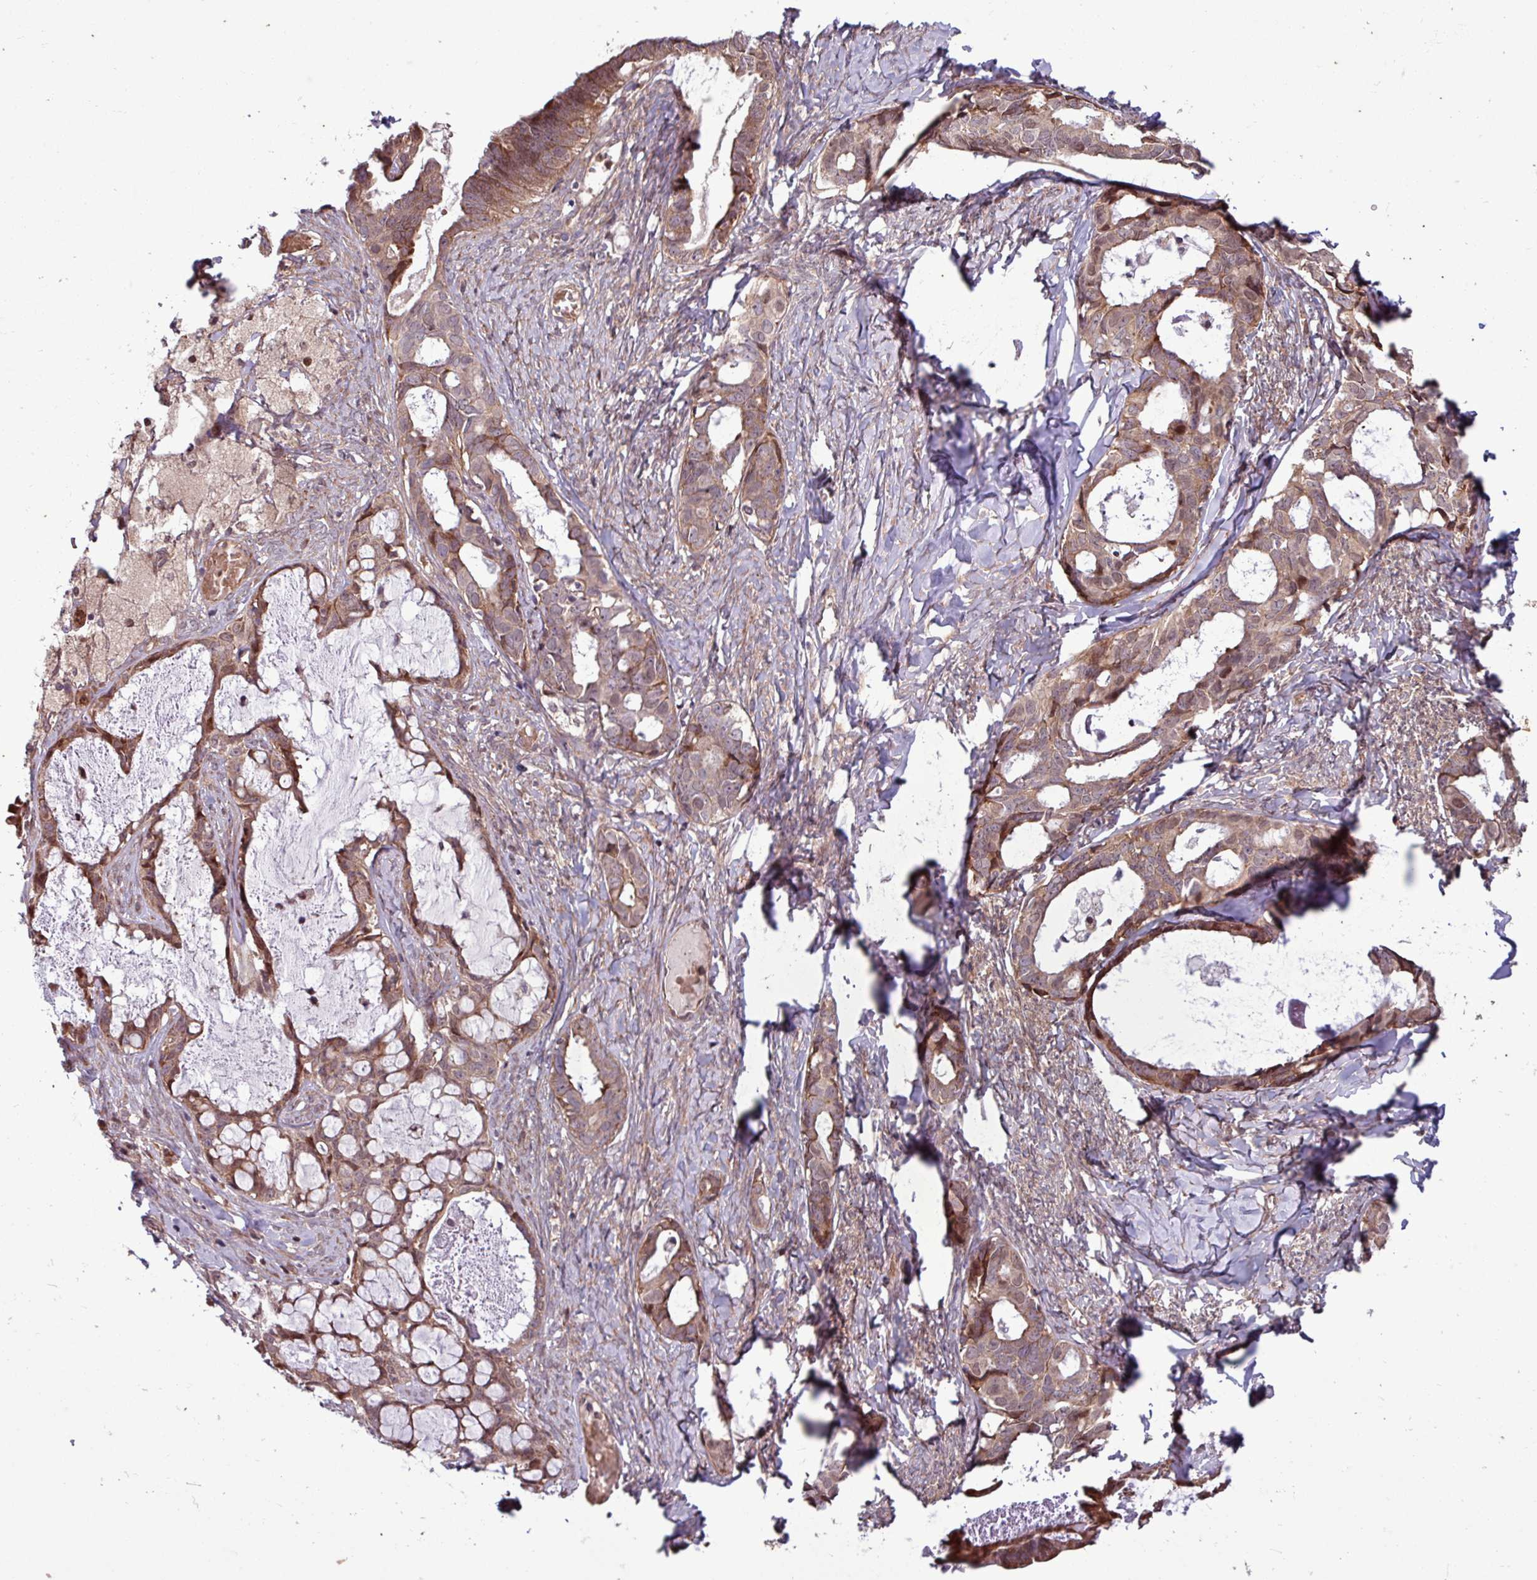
{"staining": {"intensity": "moderate", "quantity": ">75%", "location": "cytoplasmic/membranous"}, "tissue": "ovarian cancer", "cell_type": "Tumor cells", "image_type": "cancer", "snomed": [{"axis": "morphology", "description": "Cystadenocarcinoma, serous, NOS"}, {"axis": "topography", "description": "Ovary"}], "caption": "Ovarian cancer was stained to show a protein in brown. There is medium levels of moderate cytoplasmic/membranous staining in about >75% of tumor cells.", "gene": "PDPR", "patient": {"sex": "female", "age": 69}}